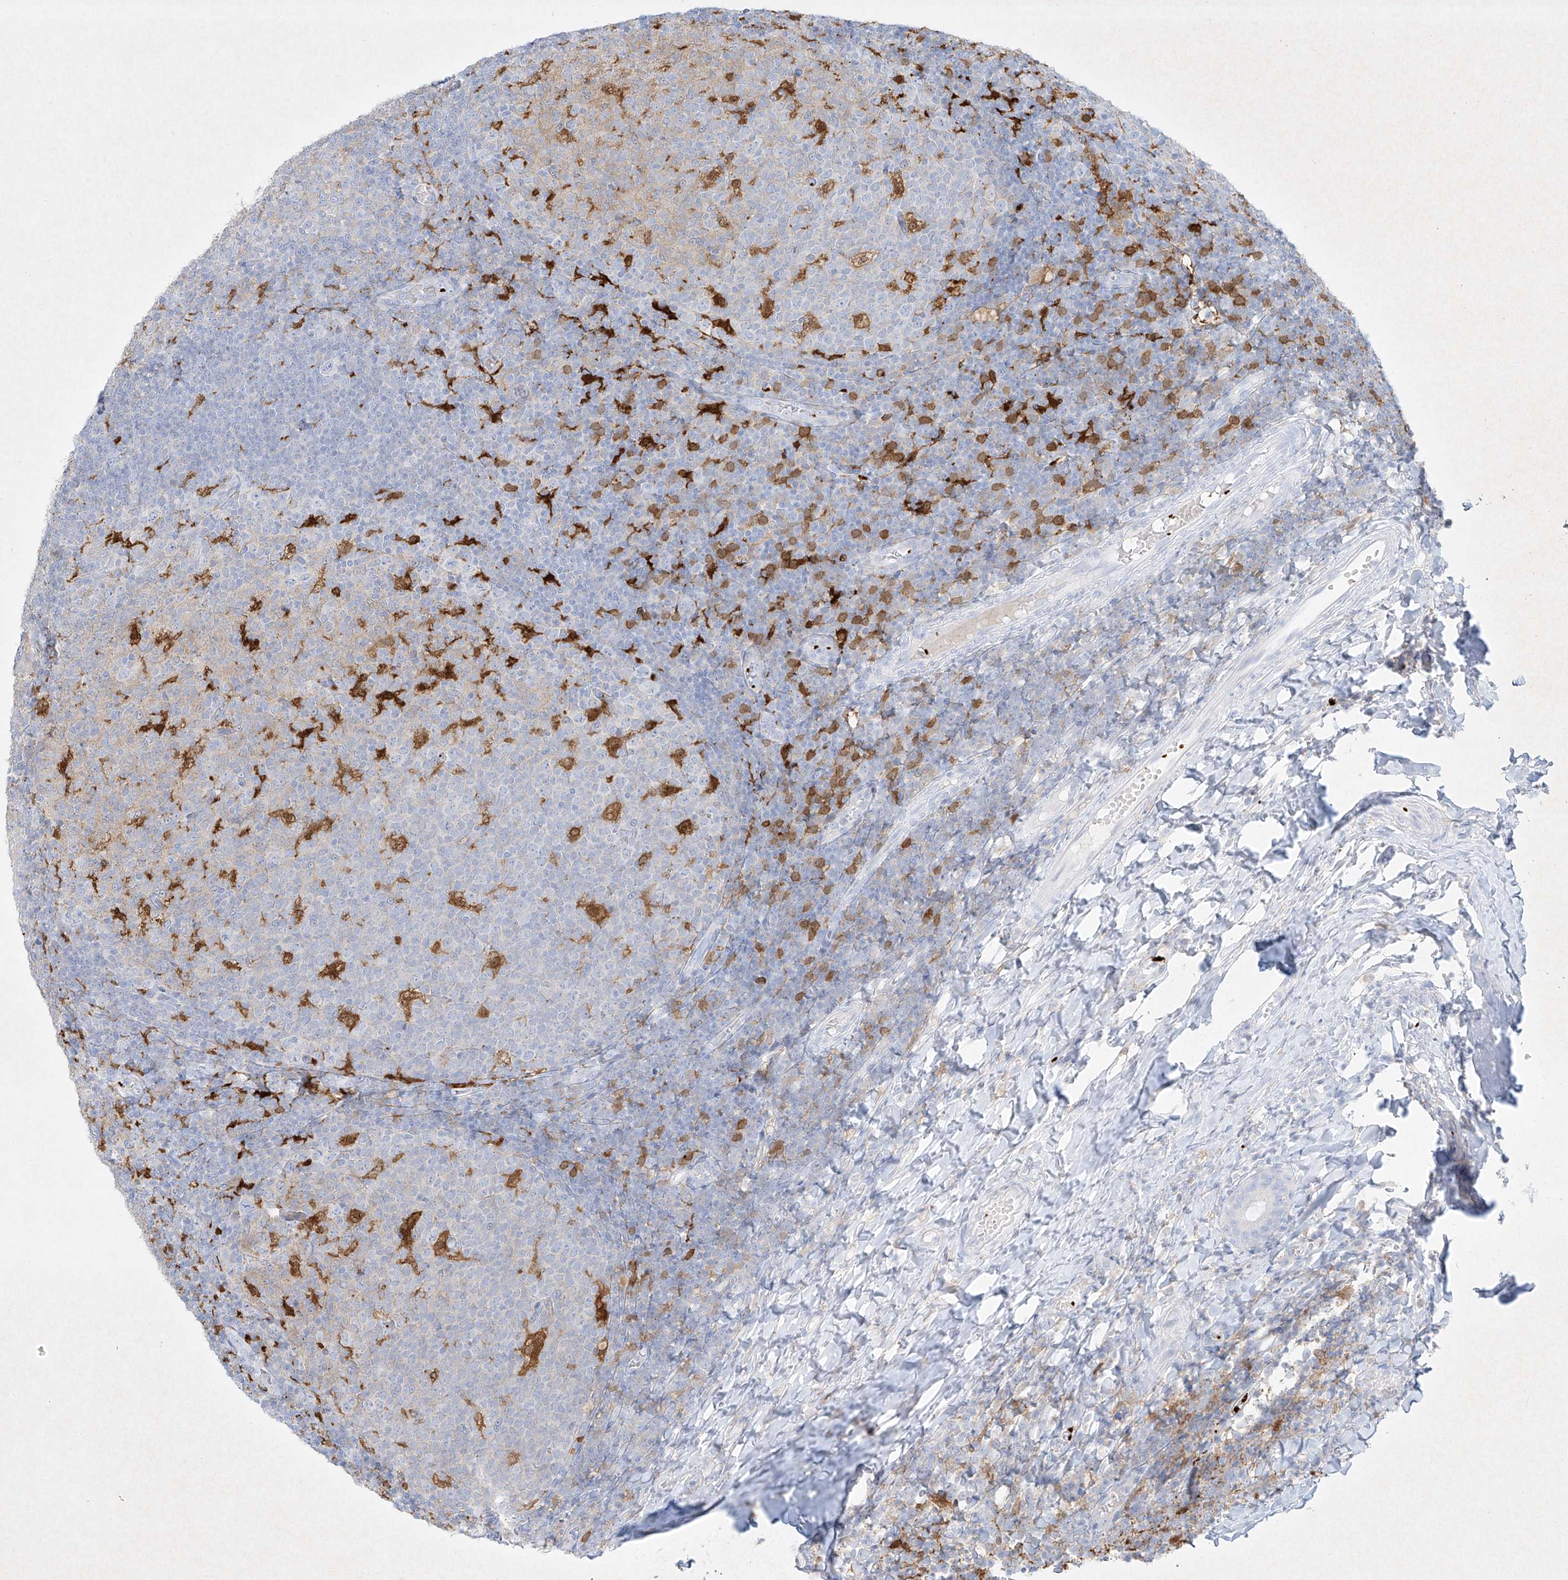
{"staining": {"intensity": "moderate", "quantity": "<25%", "location": "cytoplasmic/membranous"}, "tissue": "tonsil", "cell_type": "Germinal center cells", "image_type": "normal", "snomed": [{"axis": "morphology", "description": "Normal tissue, NOS"}, {"axis": "topography", "description": "Tonsil"}], "caption": "A brown stain shows moderate cytoplasmic/membranous staining of a protein in germinal center cells of unremarkable tonsil.", "gene": "PLEK", "patient": {"sex": "female", "age": 19}}